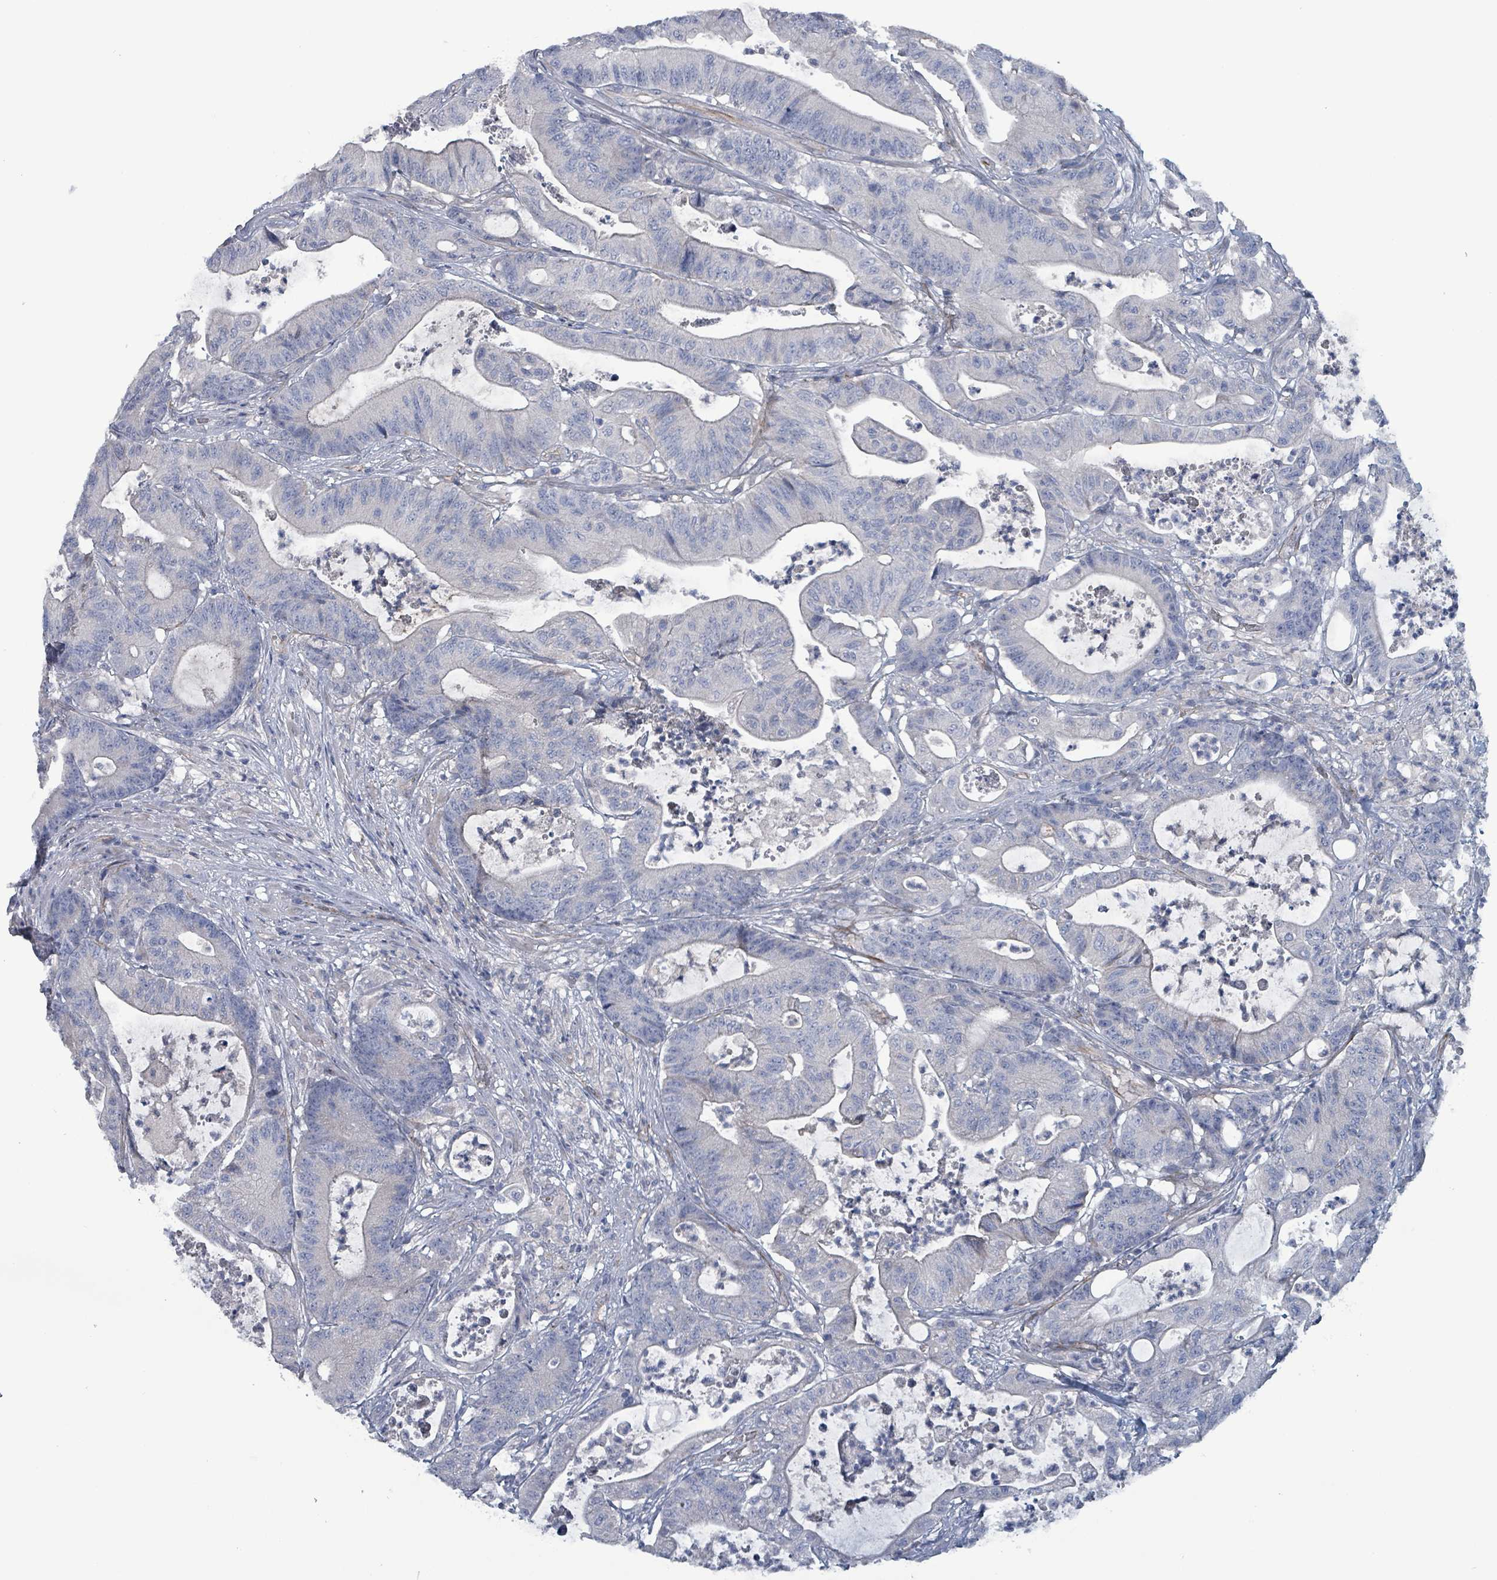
{"staining": {"intensity": "negative", "quantity": "none", "location": "none"}, "tissue": "colorectal cancer", "cell_type": "Tumor cells", "image_type": "cancer", "snomed": [{"axis": "morphology", "description": "Adenocarcinoma, NOS"}, {"axis": "topography", "description": "Colon"}], "caption": "Adenocarcinoma (colorectal) stained for a protein using immunohistochemistry (IHC) demonstrates no staining tumor cells.", "gene": "TAAR5", "patient": {"sex": "female", "age": 84}}